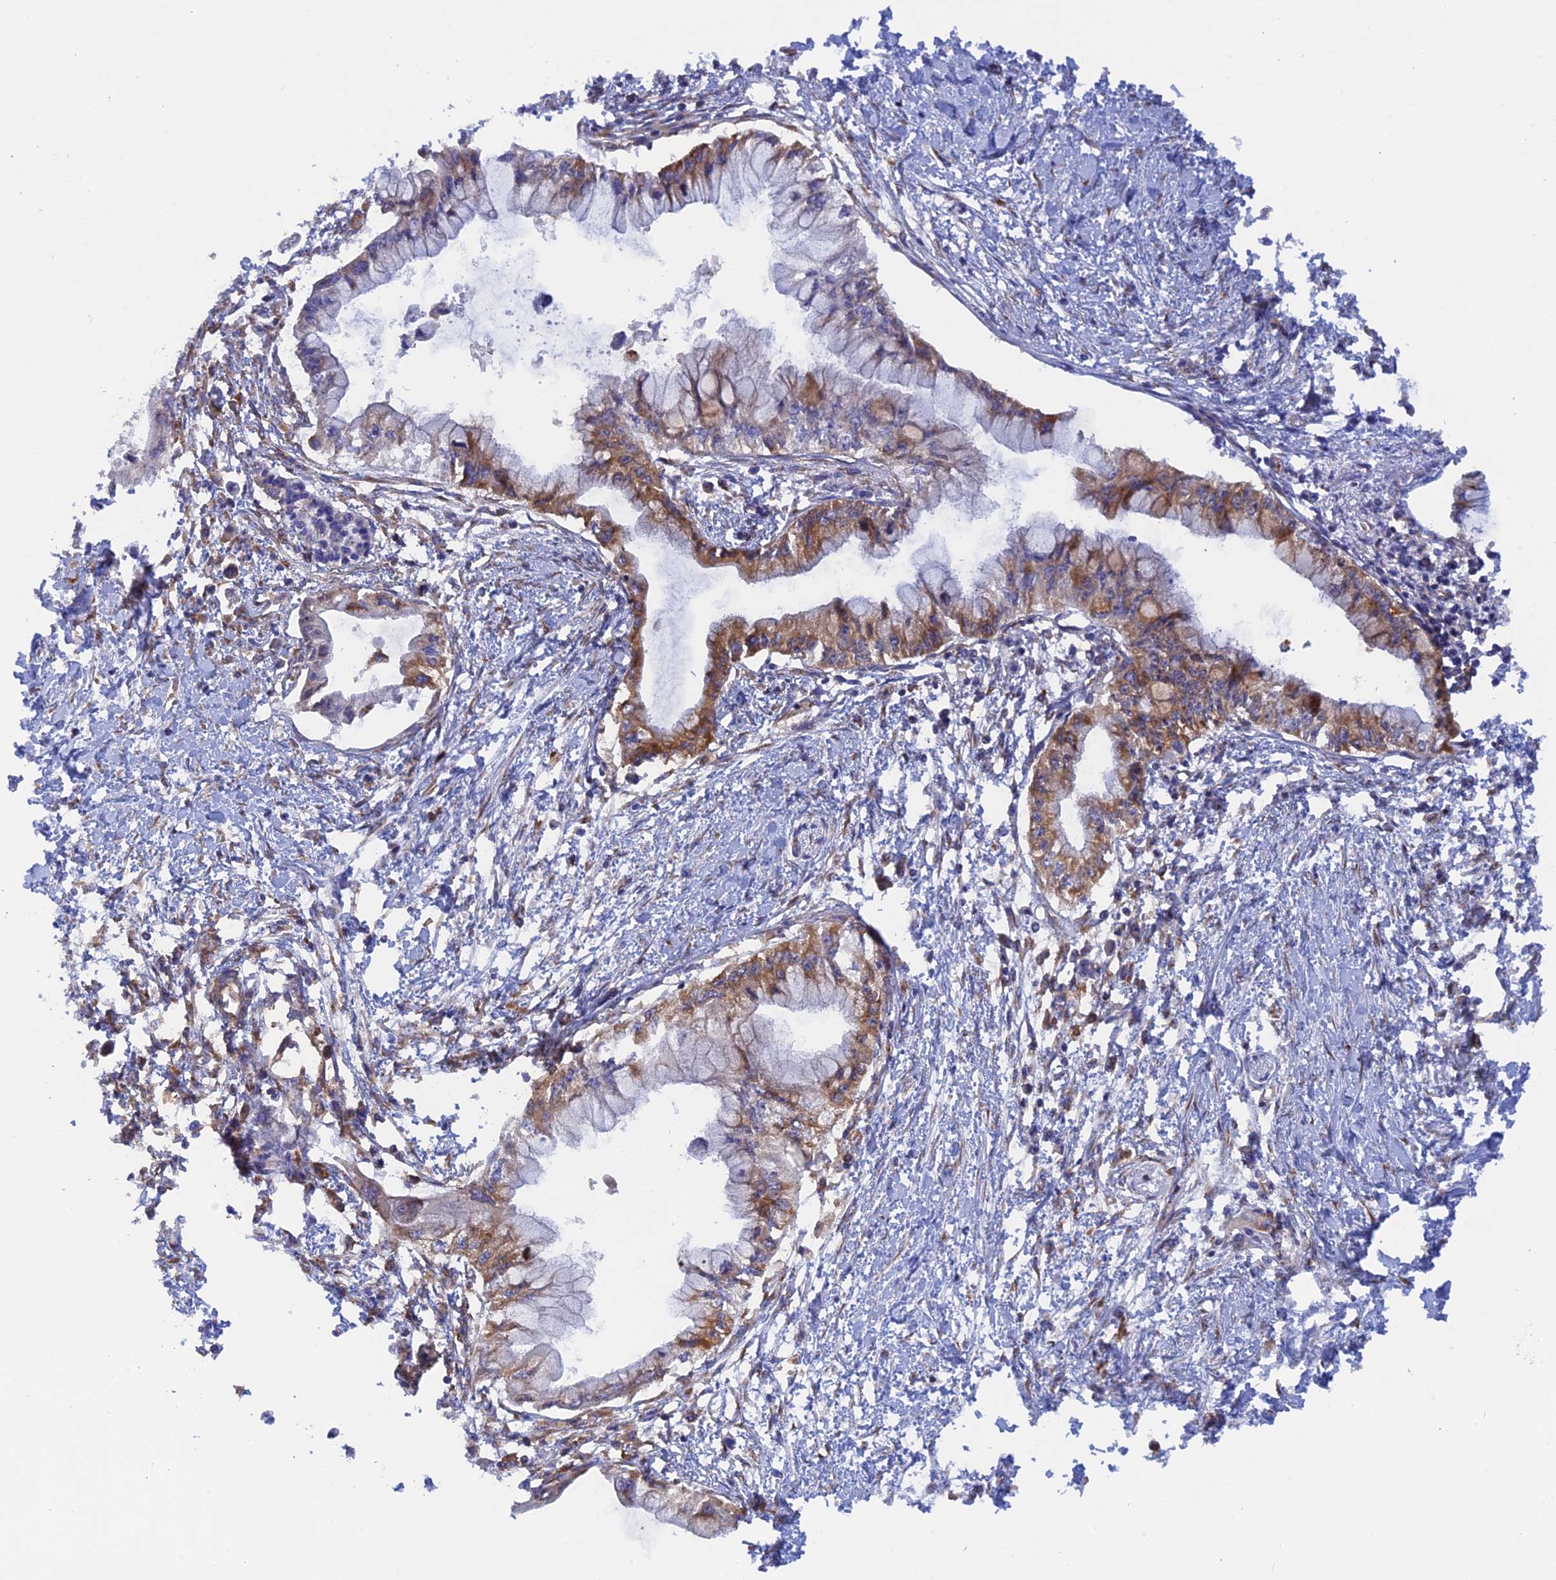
{"staining": {"intensity": "moderate", "quantity": "25%-75%", "location": "cytoplasmic/membranous"}, "tissue": "pancreatic cancer", "cell_type": "Tumor cells", "image_type": "cancer", "snomed": [{"axis": "morphology", "description": "Adenocarcinoma, NOS"}, {"axis": "topography", "description": "Pancreas"}], "caption": "High-power microscopy captured an immunohistochemistry image of adenocarcinoma (pancreatic), revealing moderate cytoplasmic/membranous expression in approximately 25%-75% of tumor cells.", "gene": "GMIP", "patient": {"sex": "male", "age": 48}}